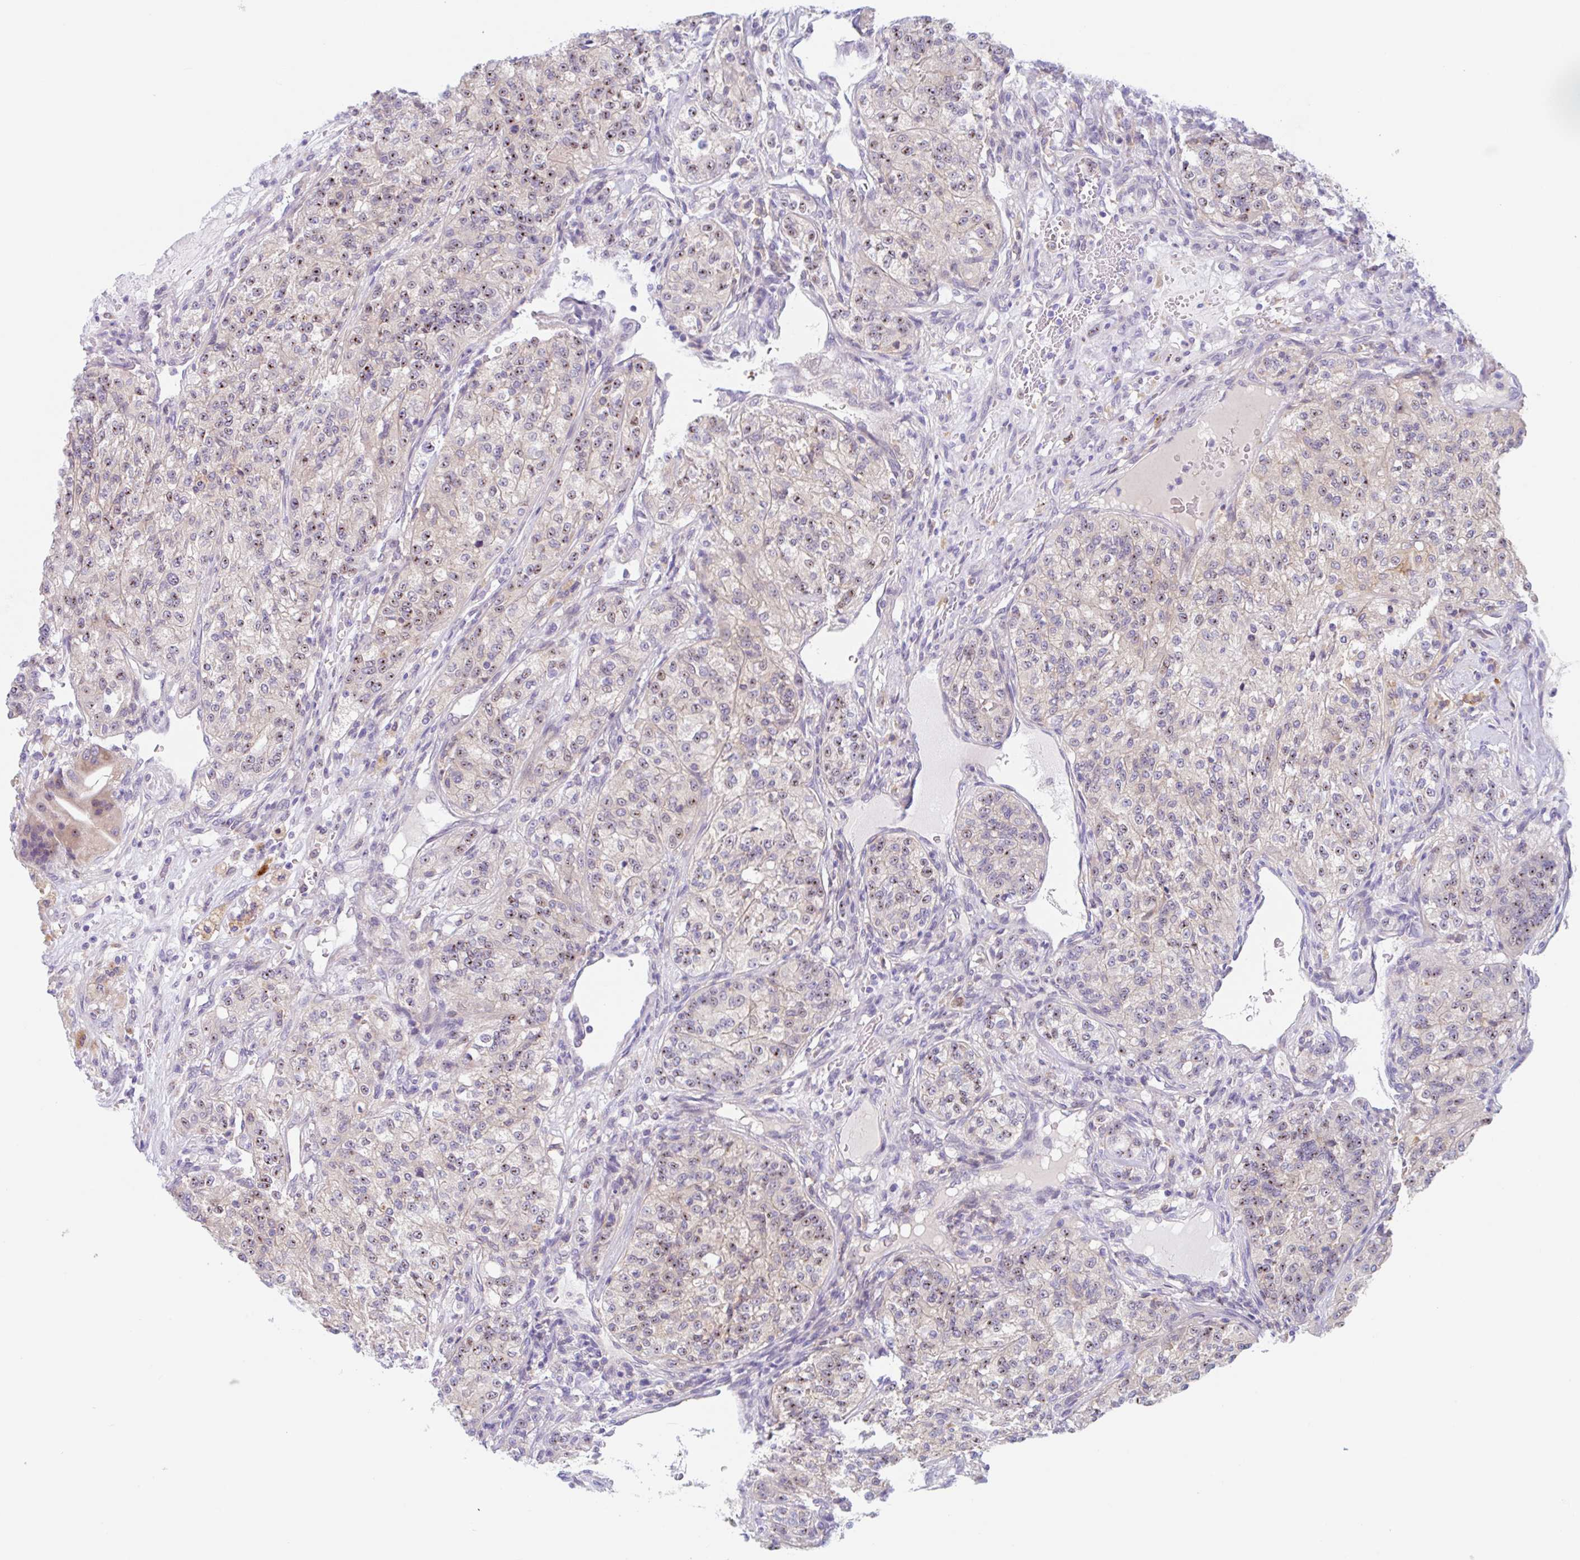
{"staining": {"intensity": "moderate", "quantity": ">75%", "location": "nuclear"}, "tissue": "renal cancer", "cell_type": "Tumor cells", "image_type": "cancer", "snomed": [{"axis": "morphology", "description": "Adenocarcinoma, NOS"}, {"axis": "topography", "description": "Kidney"}], "caption": "Immunohistochemistry staining of renal cancer (adenocarcinoma), which demonstrates medium levels of moderate nuclear expression in about >75% of tumor cells indicating moderate nuclear protein staining. The staining was performed using DAB (3,3'-diaminobenzidine) (brown) for protein detection and nuclei were counterstained in hematoxylin (blue).", "gene": "TMEM86A", "patient": {"sex": "female", "age": 63}}